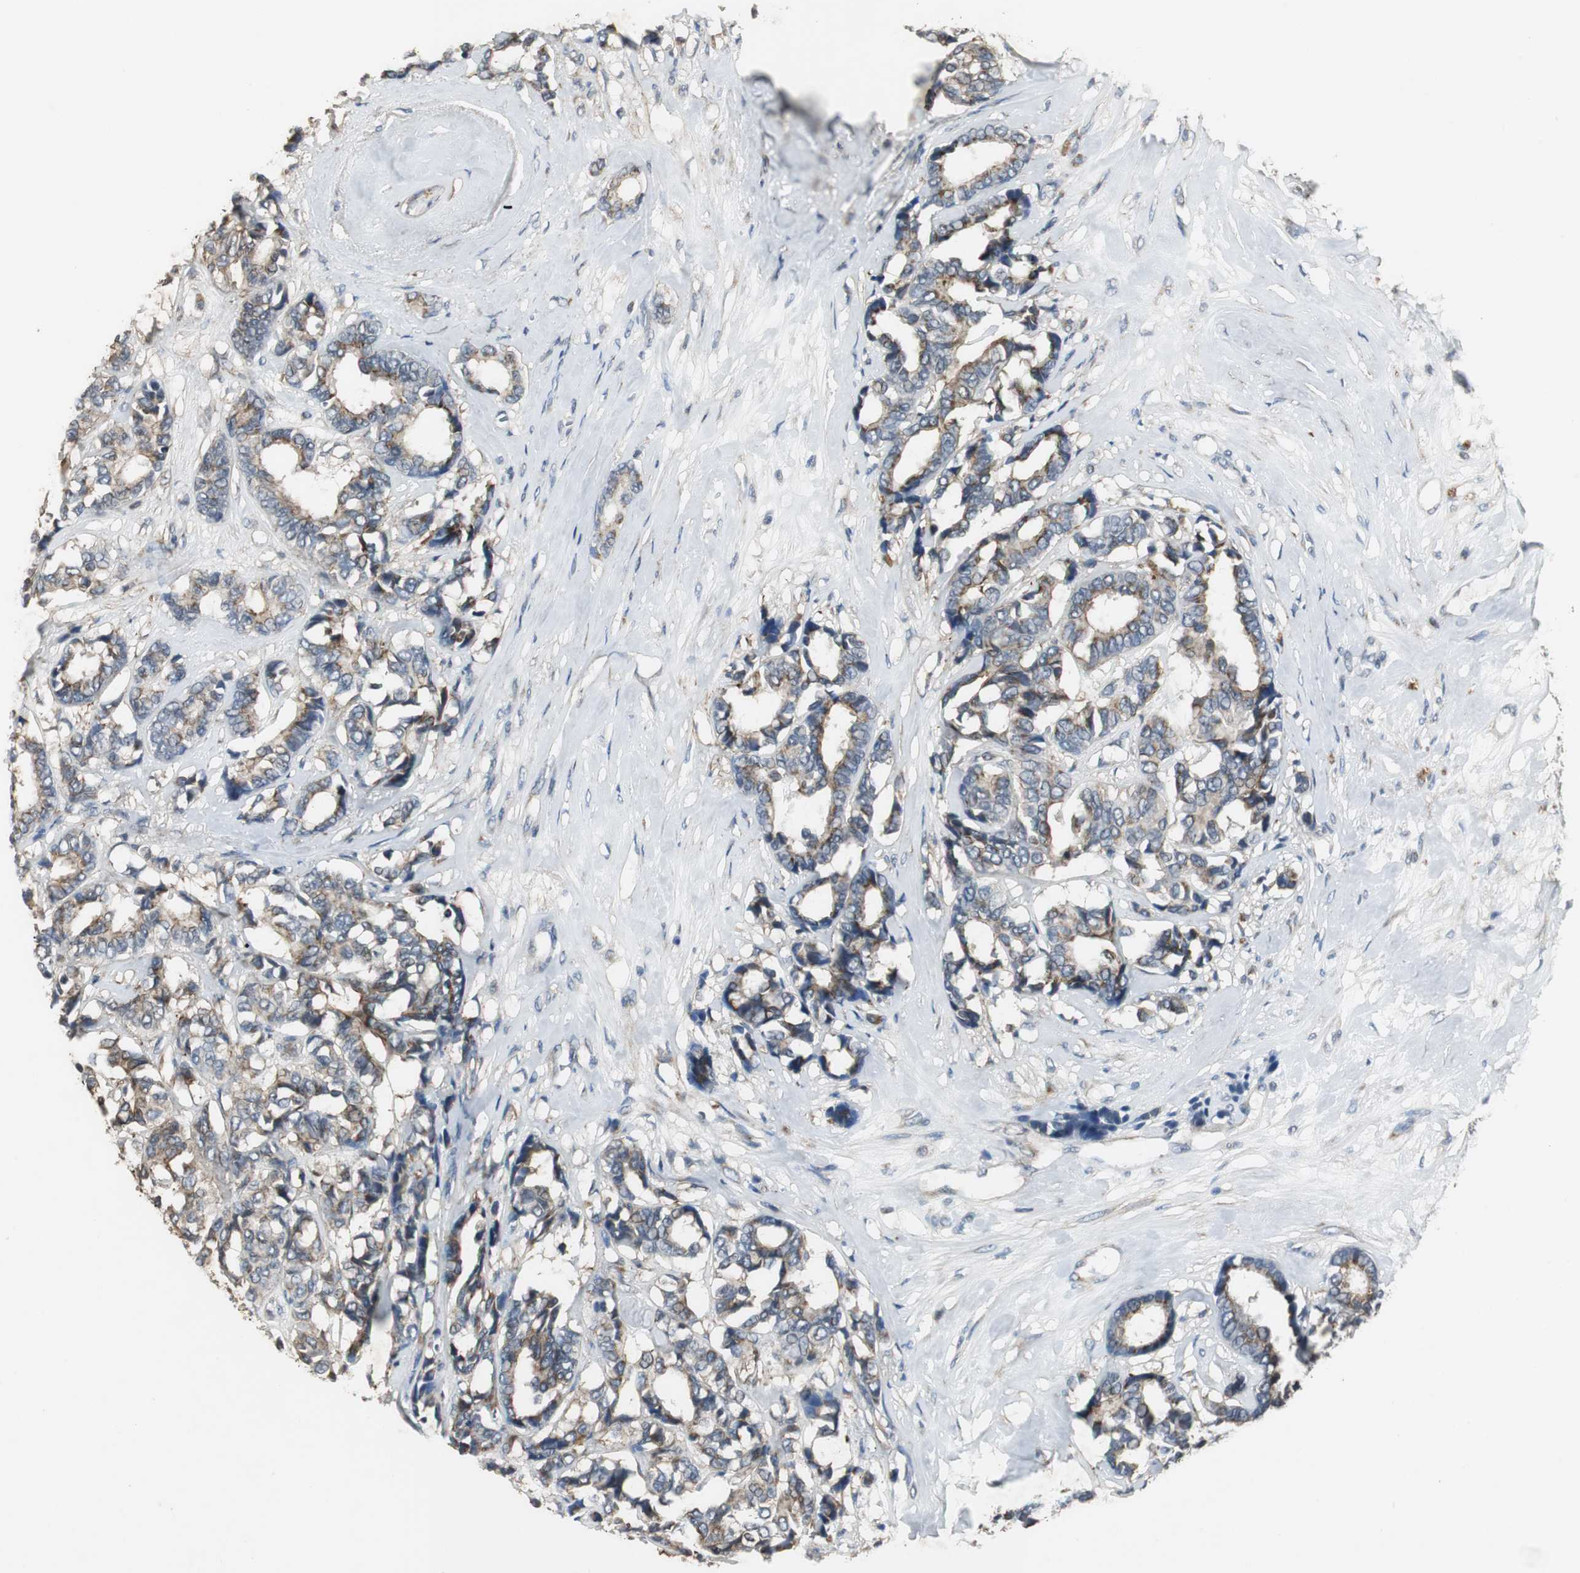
{"staining": {"intensity": "moderate", "quantity": ">75%", "location": "cytoplasmic/membranous"}, "tissue": "breast cancer", "cell_type": "Tumor cells", "image_type": "cancer", "snomed": [{"axis": "morphology", "description": "Duct carcinoma"}, {"axis": "topography", "description": "Breast"}], "caption": "About >75% of tumor cells in human breast cancer show moderate cytoplasmic/membranous protein positivity as visualized by brown immunohistochemical staining.", "gene": "JTB", "patient": {"sex": "female", "age": 87}}